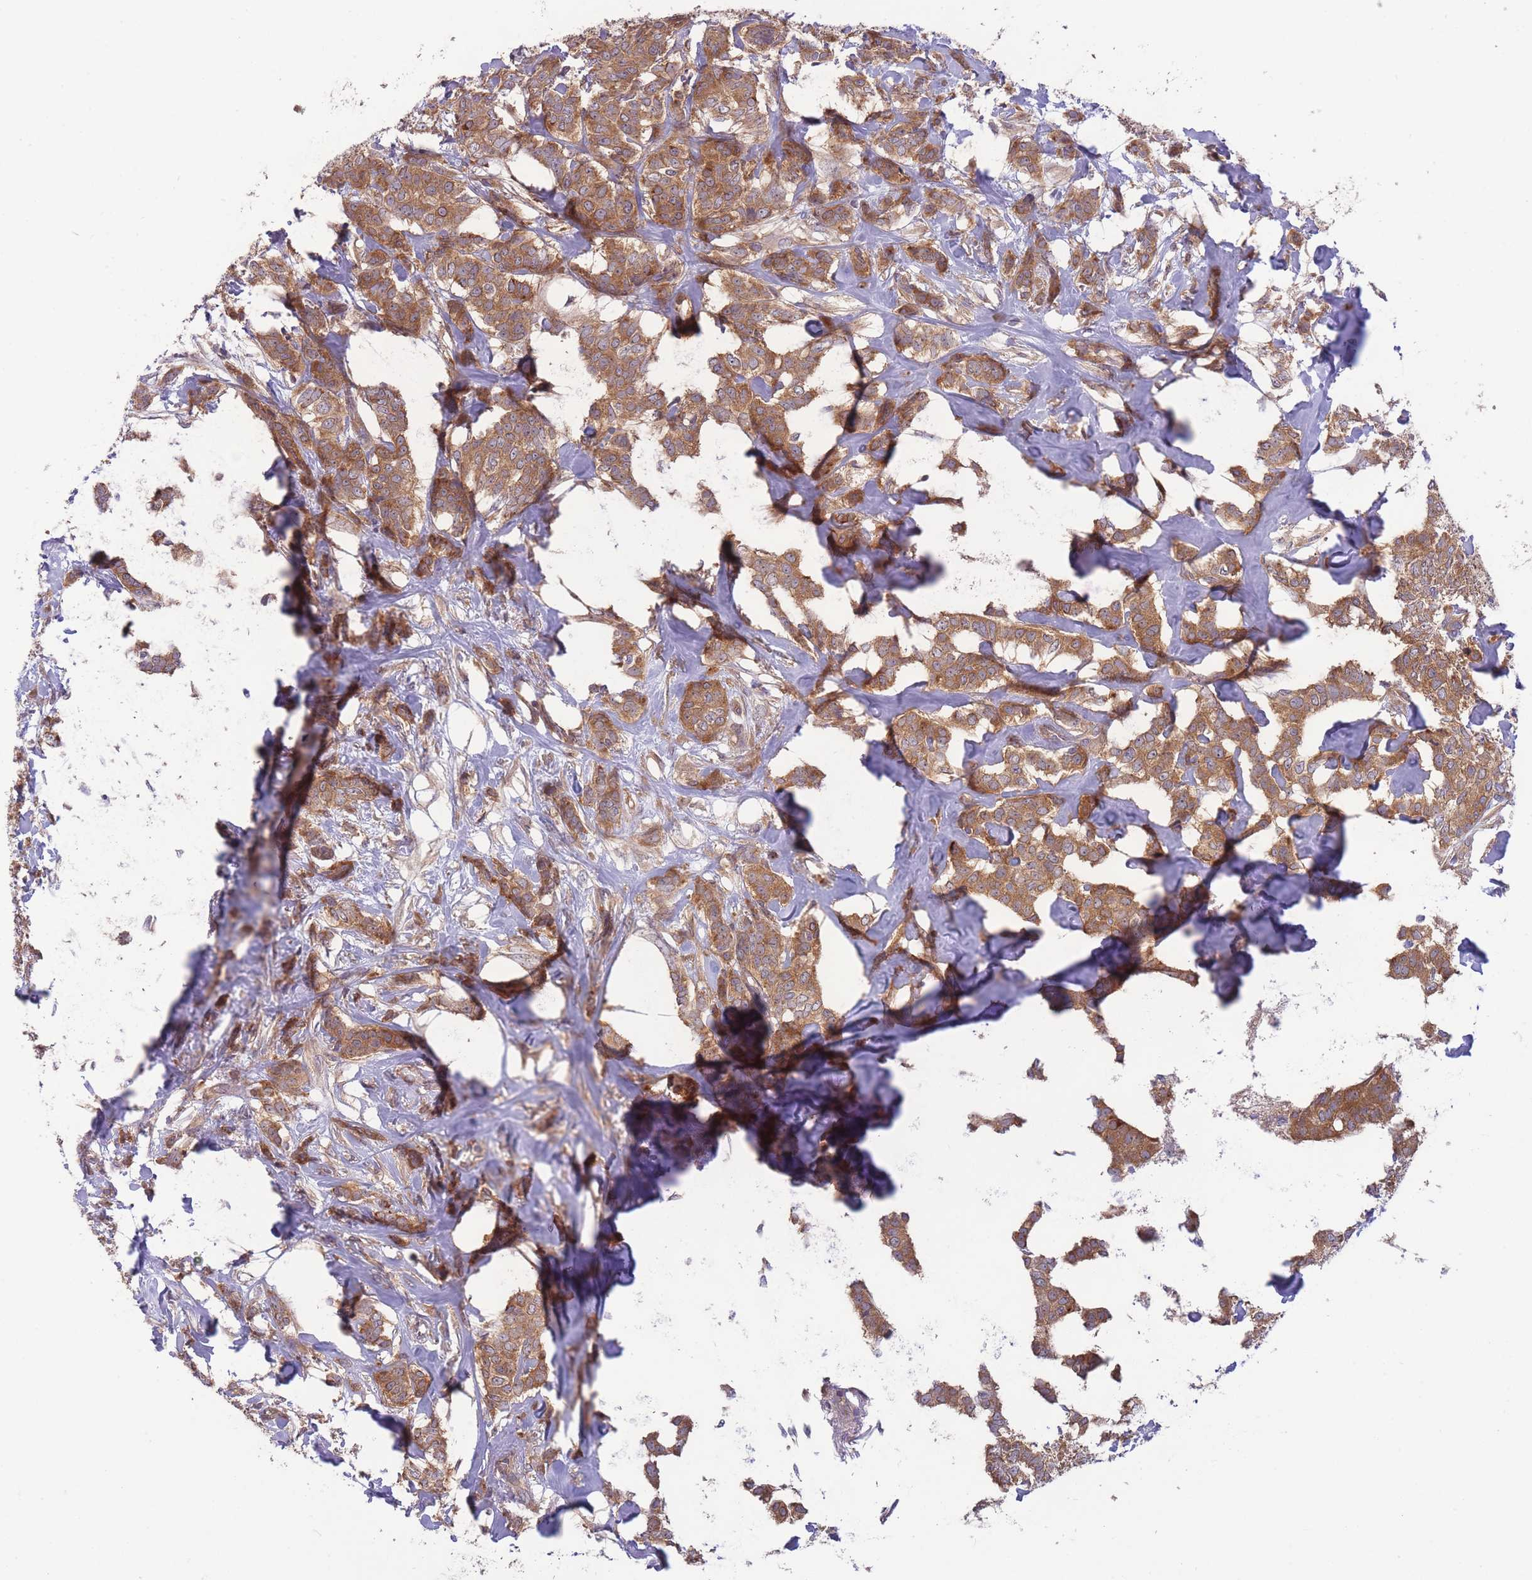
{"staining": {"intensity": "moderate", "quantity": ">75%", "location": "cytoplasmic/membranous"}, "tissue": "breast cancer", "cell_type": "Tumor cells", "image_type": "cancer", "snomed": [{"axis": "morphology", "description": "Duct carcinoma"}, {"axis": "topography", "description": "Breast"}], "caption": "Moderate cytoplasmic/membranous expression is appreciated in approximately >75% of tumor cells in breast cancer (infiltrating ductal carcinoma). The protein is shown in brown color, while the nuclei are stained blue.", "gene": "PFDN6", "patient": {"sex": "female", "age": 72}}